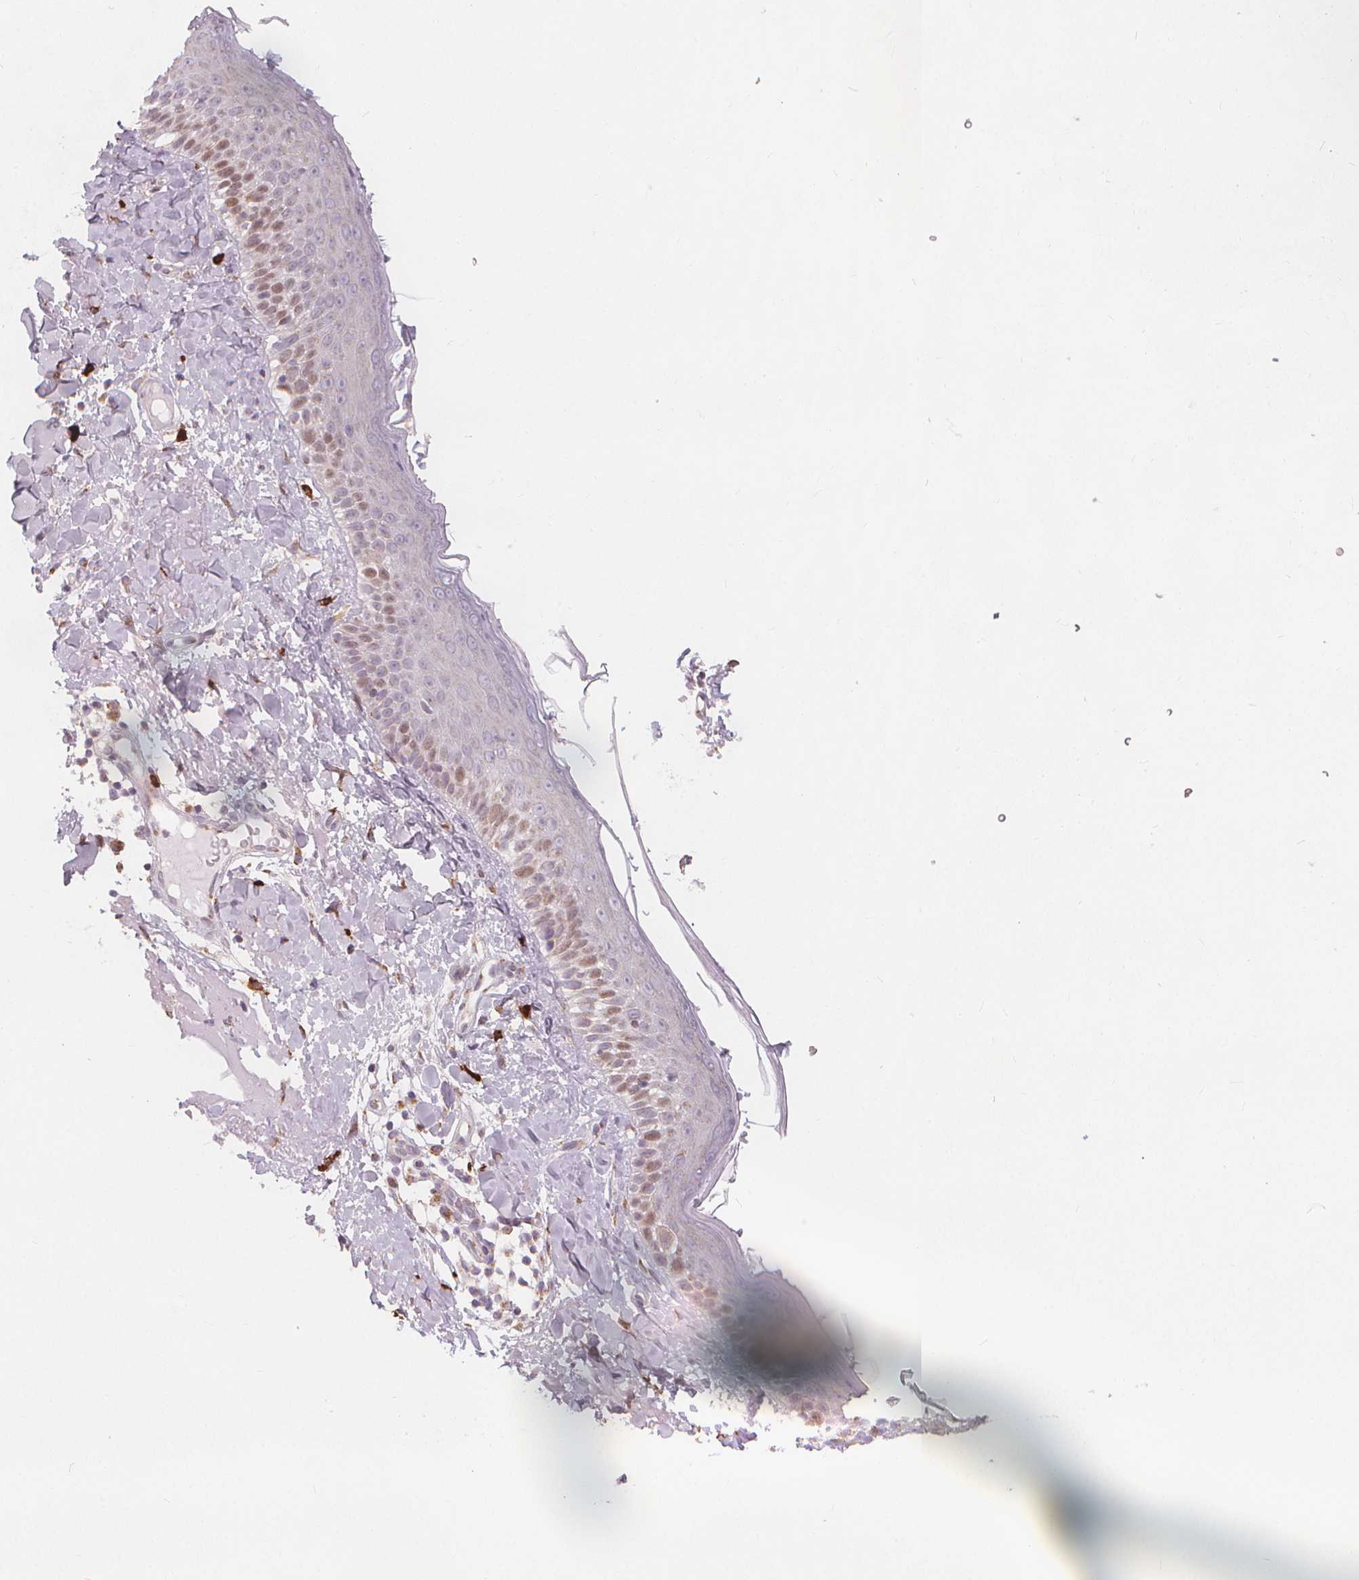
{"staining": {"intensity": "negative", "quantity": "none", "location": "none"}, "tissue": "skin", "cell_type": "Fibroblasts", "image_type": "normal", "snomed": [{"axis": "morphology", "description": "Normal tissue, NOS"}, {"axis": "topography", "description": "Skin"}], "caption": "This histopathology image is of benign skin stained with IHC to label a protein in brown with the nuclei are counter-stained blue. There is no expression in fibroblasts.", "gene": "TIPIN", "patient": {"sex": "male", "age": 73}}